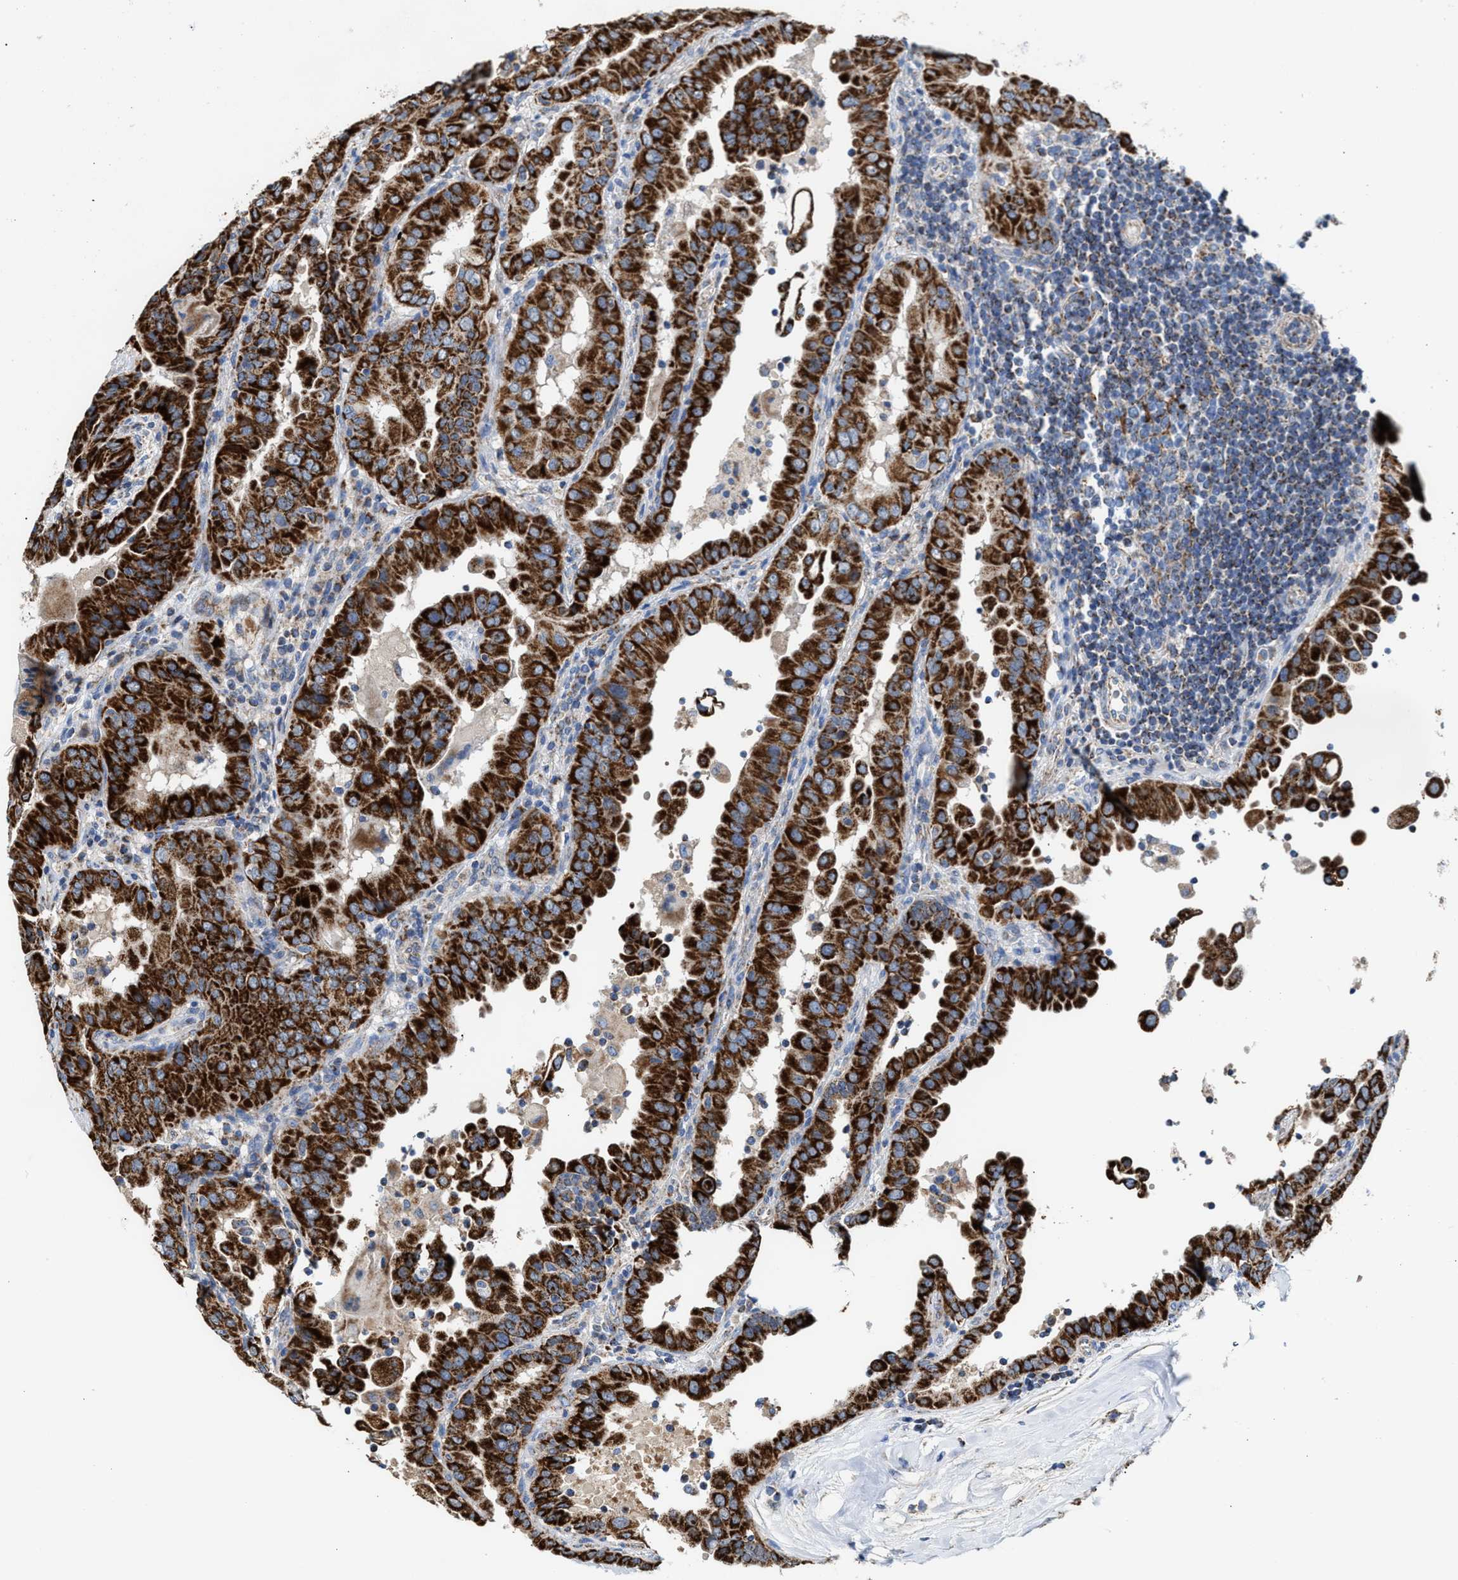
{"staining": {"intensity": "strong", "quantity": ">75%", "location": "cytoplasmic/membranous"}, "tissue": "thyroid cancer", "cell_type": "Tumor cells", "image_type": "cancer", "snomed": [{"axis": "morphology", "description": "Papillary adenocarcinoma, NOS"}, {"axis": "topography", "description": "Thyroid gland"}], "caption": "High-power microscopy captured an immunohistochemistry histopathology image of papillary adenocarcinoma (thyroid), revealing strong cytoplasmic/membranous staining in about >75% of tumor cells.", "gene": "MECR", "patient": {"sex": "male", "age": 33}}